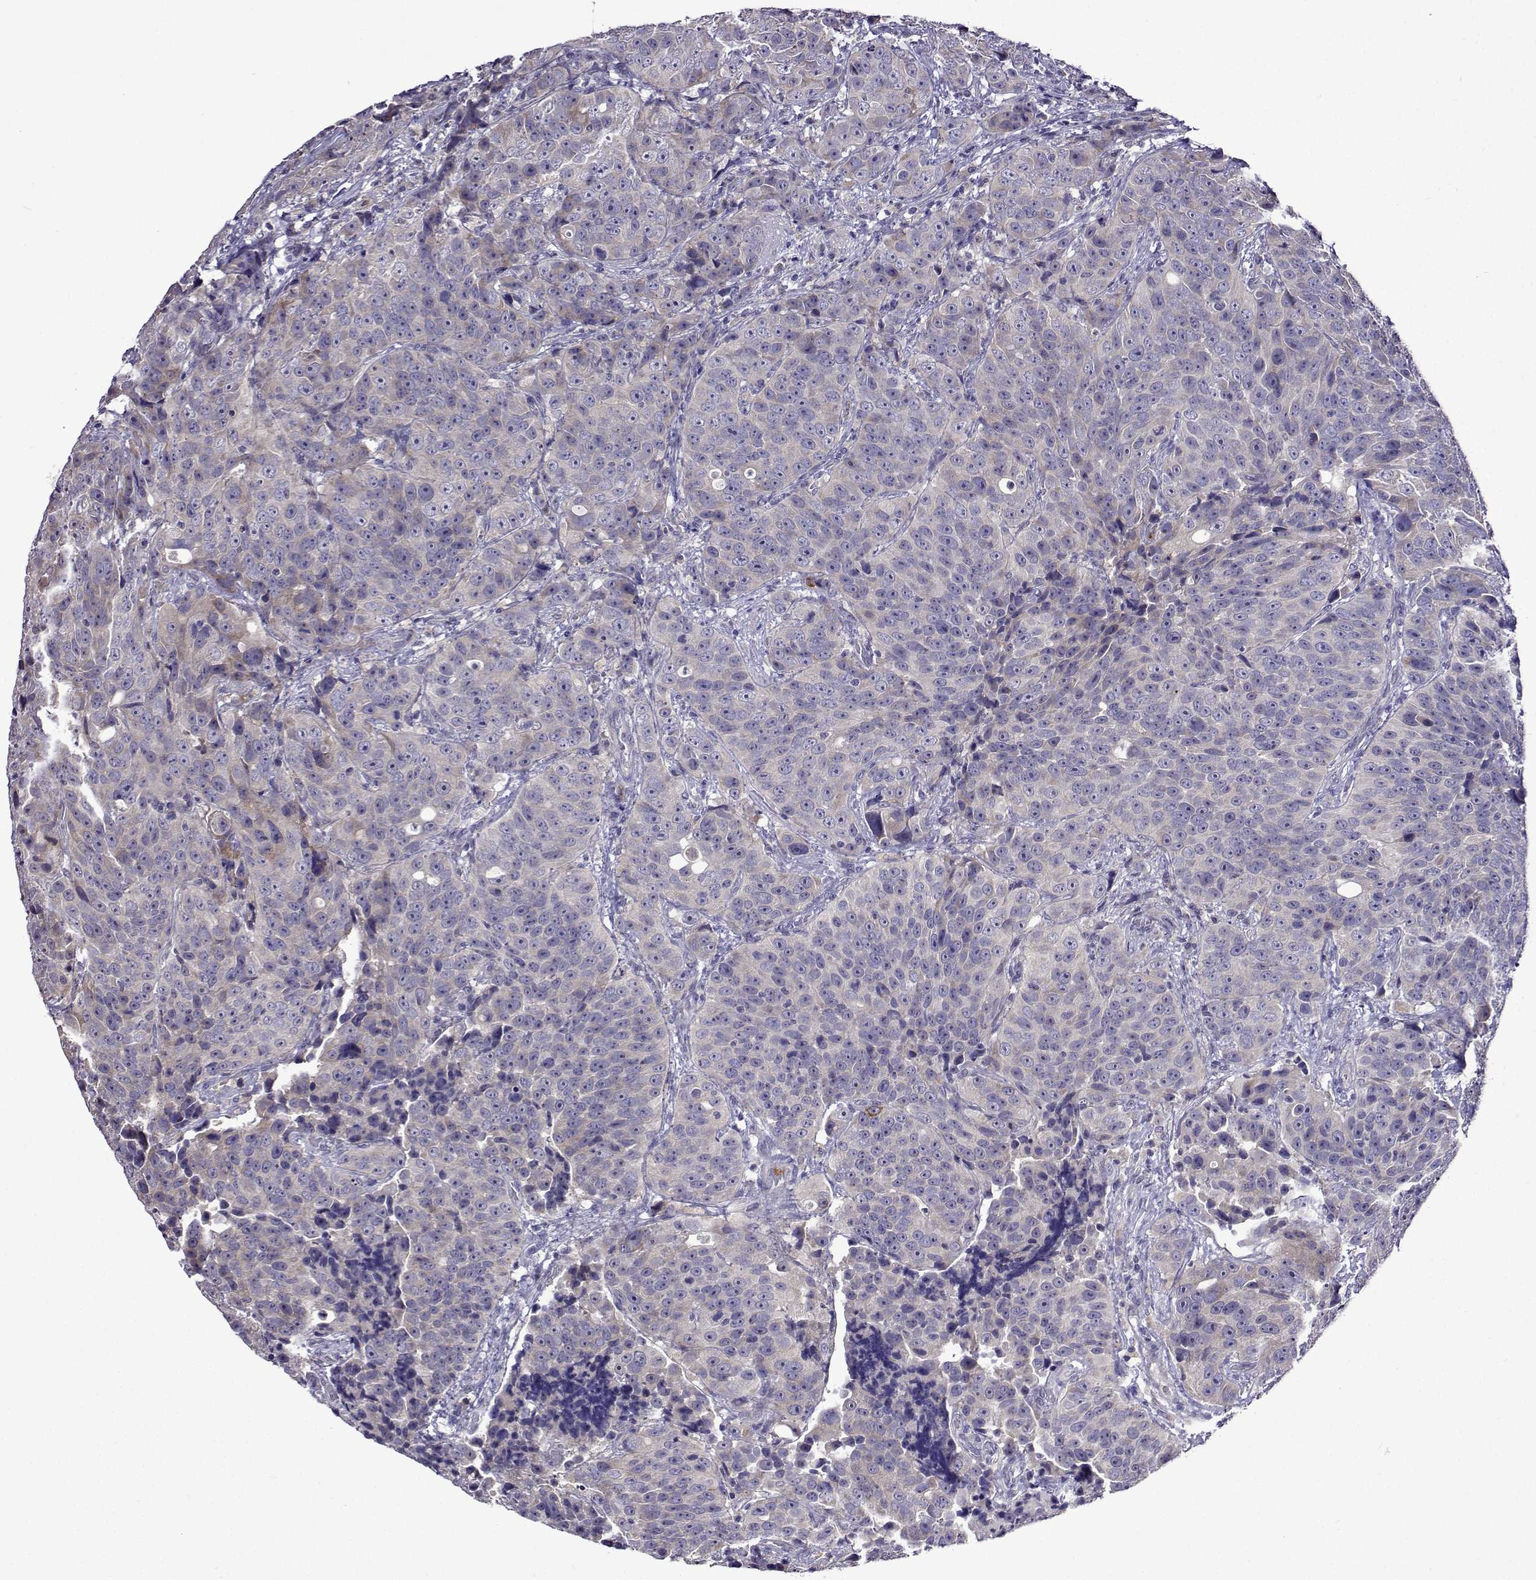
{"staining": {"intensity": "negative", "quantity": "none", "location": "none"}, "tissue": "urothelial cancer", "cell_type": "Tumor cells", "image_type": "cancer", "snomed": [{"axis": "morphology", "description": "Urothelial carcinoma, NOS"}, {"axis": "topography", "description": "Urinary bladder"}], "caption": "A micrograph of human transitional cell carcinoma is negative for staining in tumor cells.", "gene": "SULT2A1", "patient": {"sex": "male", "age": 52}}